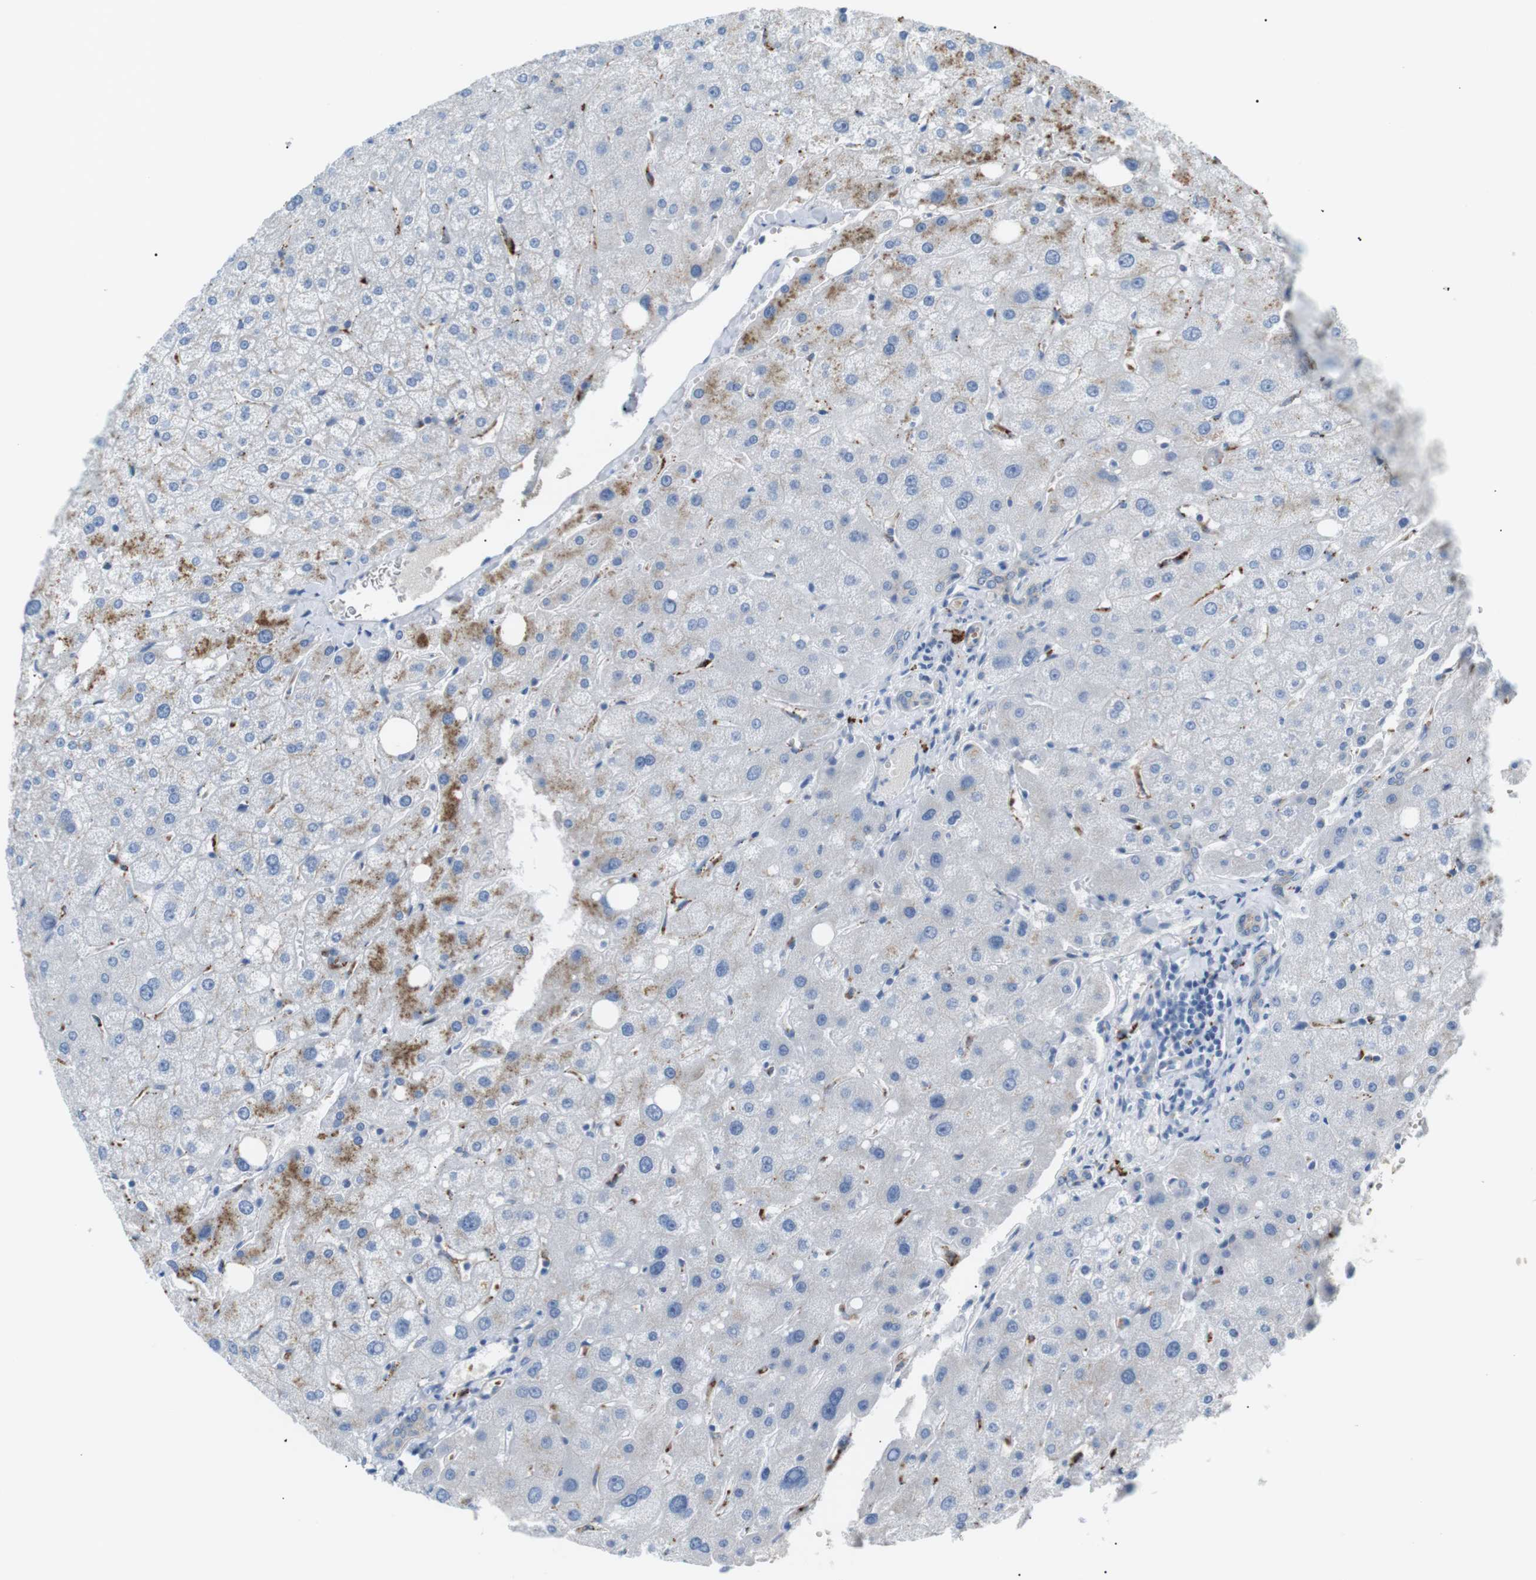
{"staining": {"intensity": "negative", "quantity": "none", "location": "none"}, "tissue": "liver", "cell_type": "Cholangiocytes", "image_type": "normal", "snomed": [{"axis": "morphology", "description": "Normal tissue, NOS"}, {"axis": "topography", "description": "Liver"}], "caption": "Micrograph shows no significant protein positivity in cholangiocytes of benign liver.", "gene": "B4GALNT2", "patient": {"sex": "male", "age": 73}}